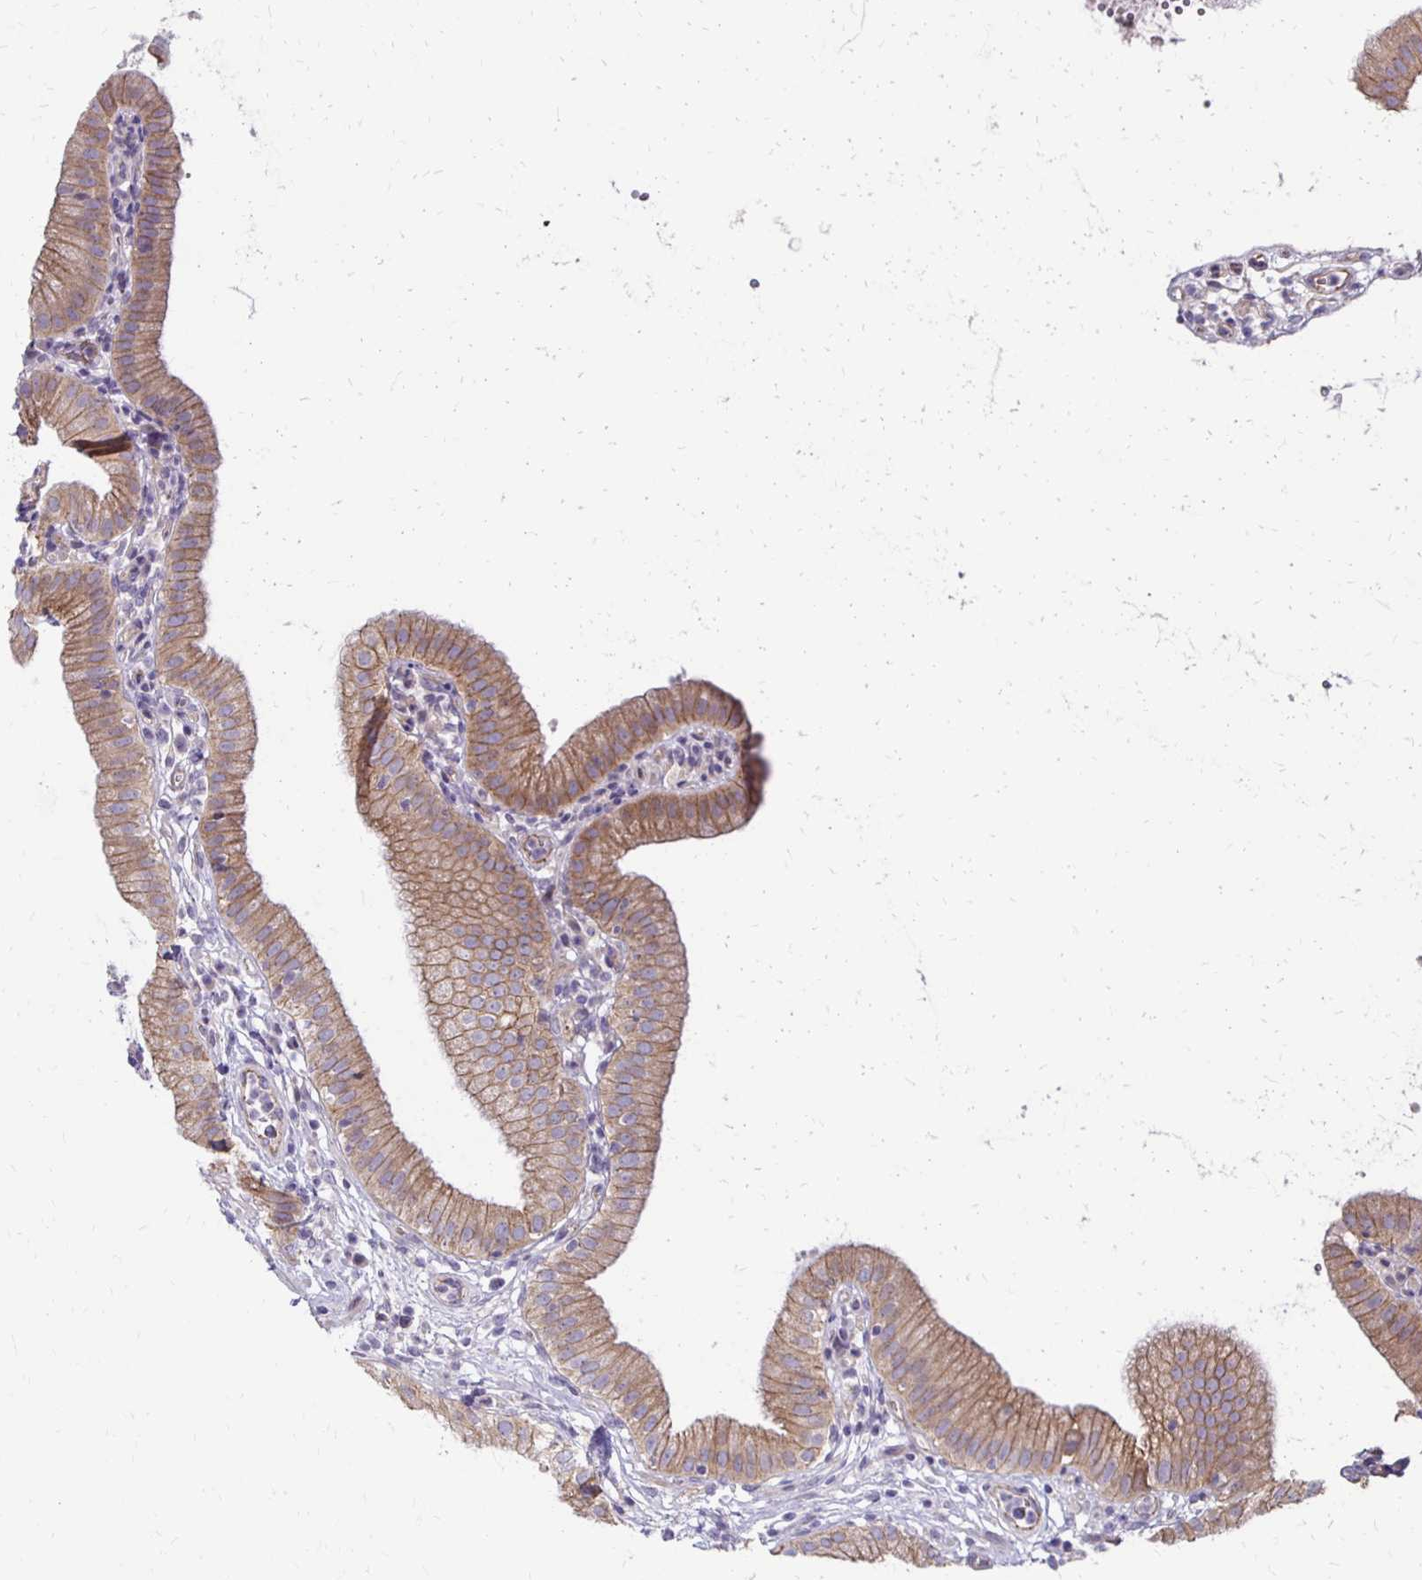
{"staining": {"intensity": "moderate", "quantity": ">75%", "location": "cytoplasmic/membranous"}, "tissue": "gallbladder", "cell_type": "Glandular cells", "image_type": "normal", "snomed": [{"axis": "morphology", "description": "Normal tissue, NOS"}, {"axis": "topography", "description": "Gallbladder"}], "caption": "The image reveals immunohistochemical staining of normal gallbladder. There is moderate cytoplasmic/membranous expression is present in about >75% of glandular cells.", "gene": "KATNBL1", "patient": {"sex": "female", "age": 65}}